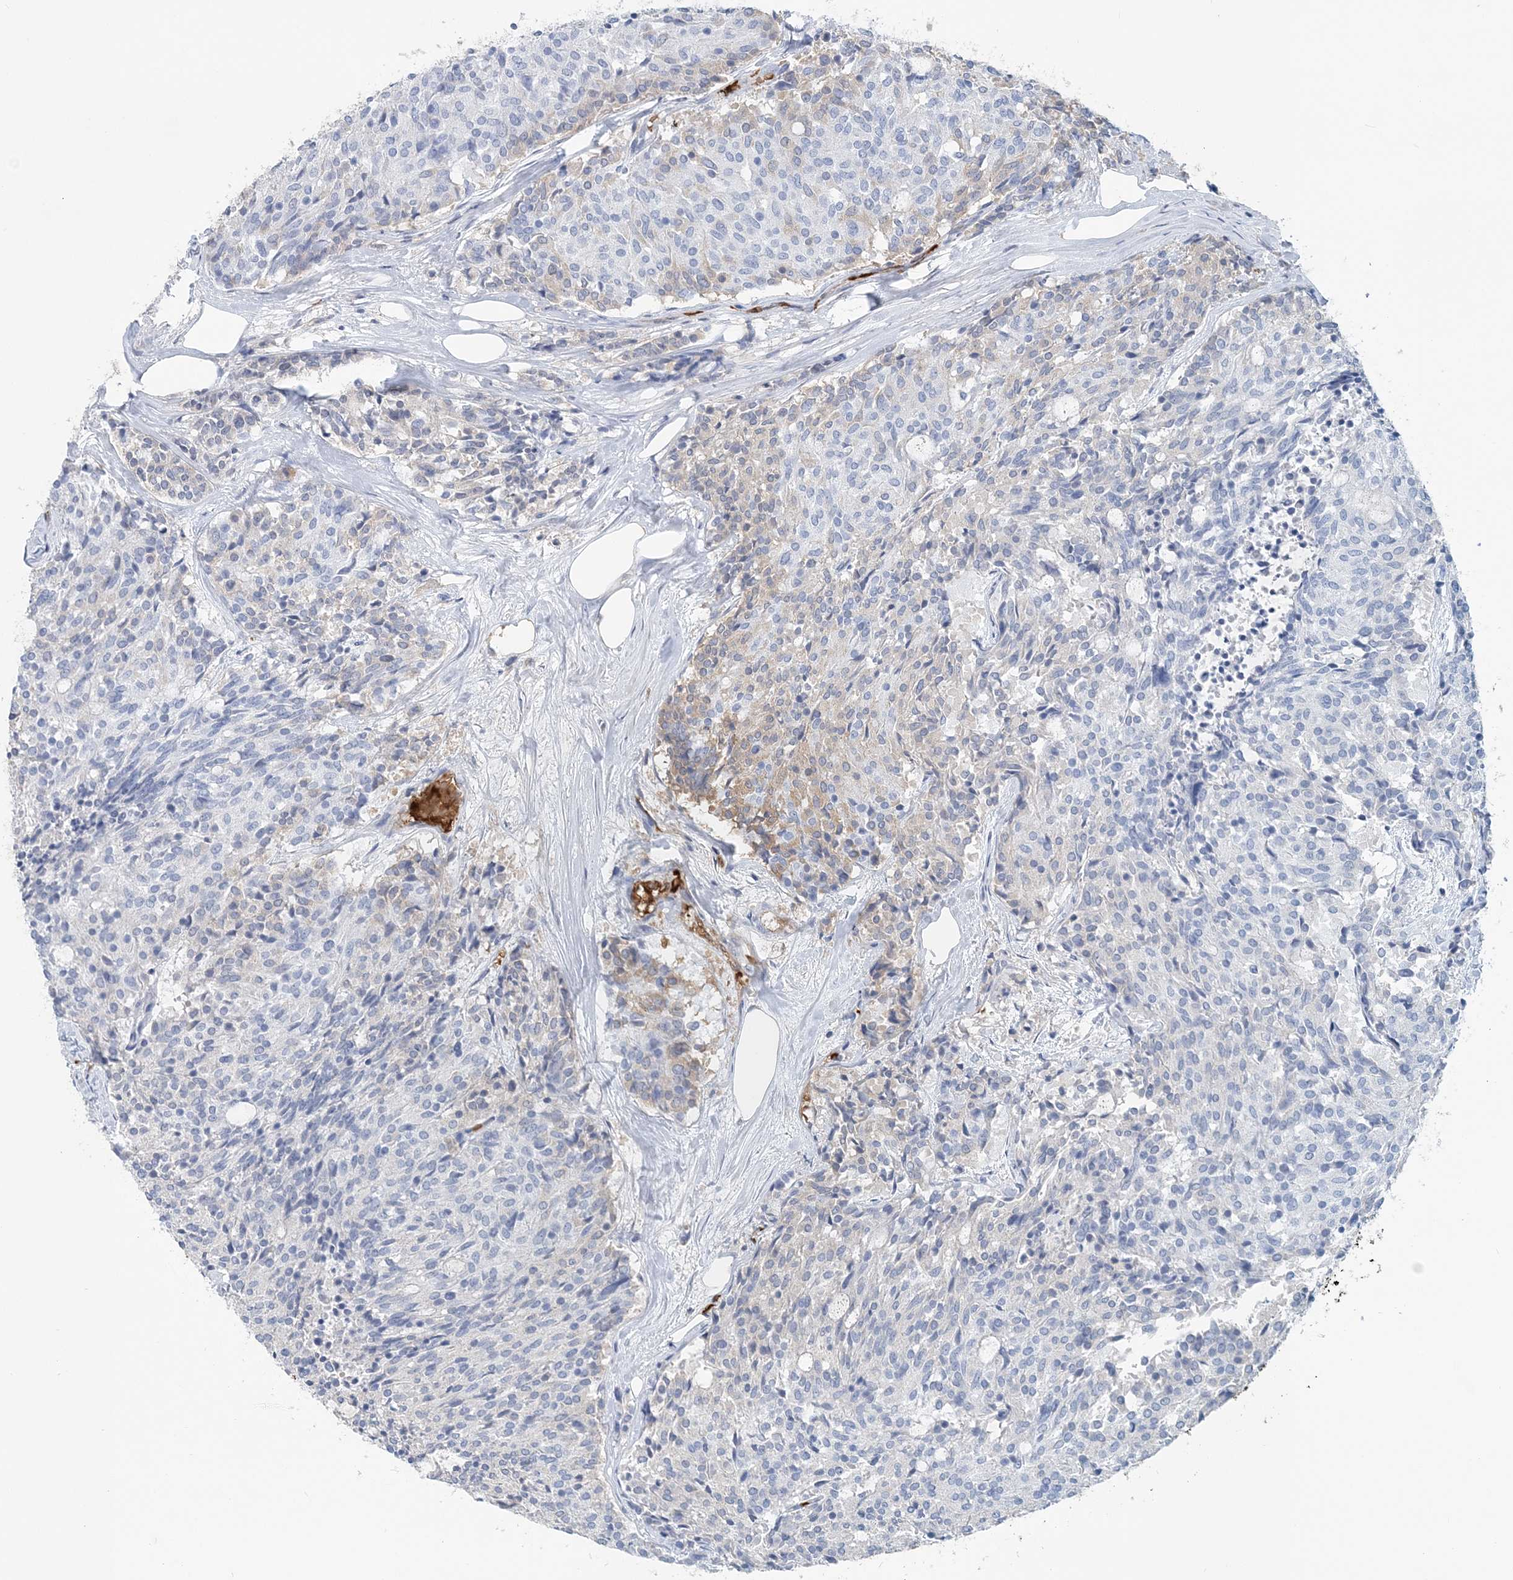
{"staining": {"intensity": "negative", "quantity": "none", "location": "none"}, "tissue": "carcinoid", "cell_type": "Tumor cells", "image_type": "cancer", "snomed": [{"axis": "morphology", "description": "Carcinoid, malignant, NOS"}, {"axis": "topography", "description": "Pancreas"}], "caption": "Malignant carcinoid was stained to show a protein in brown. There is no significant positivity in tumor cells.", "gene": "HBD", "patient": {"sex": "female", "age": 54}}